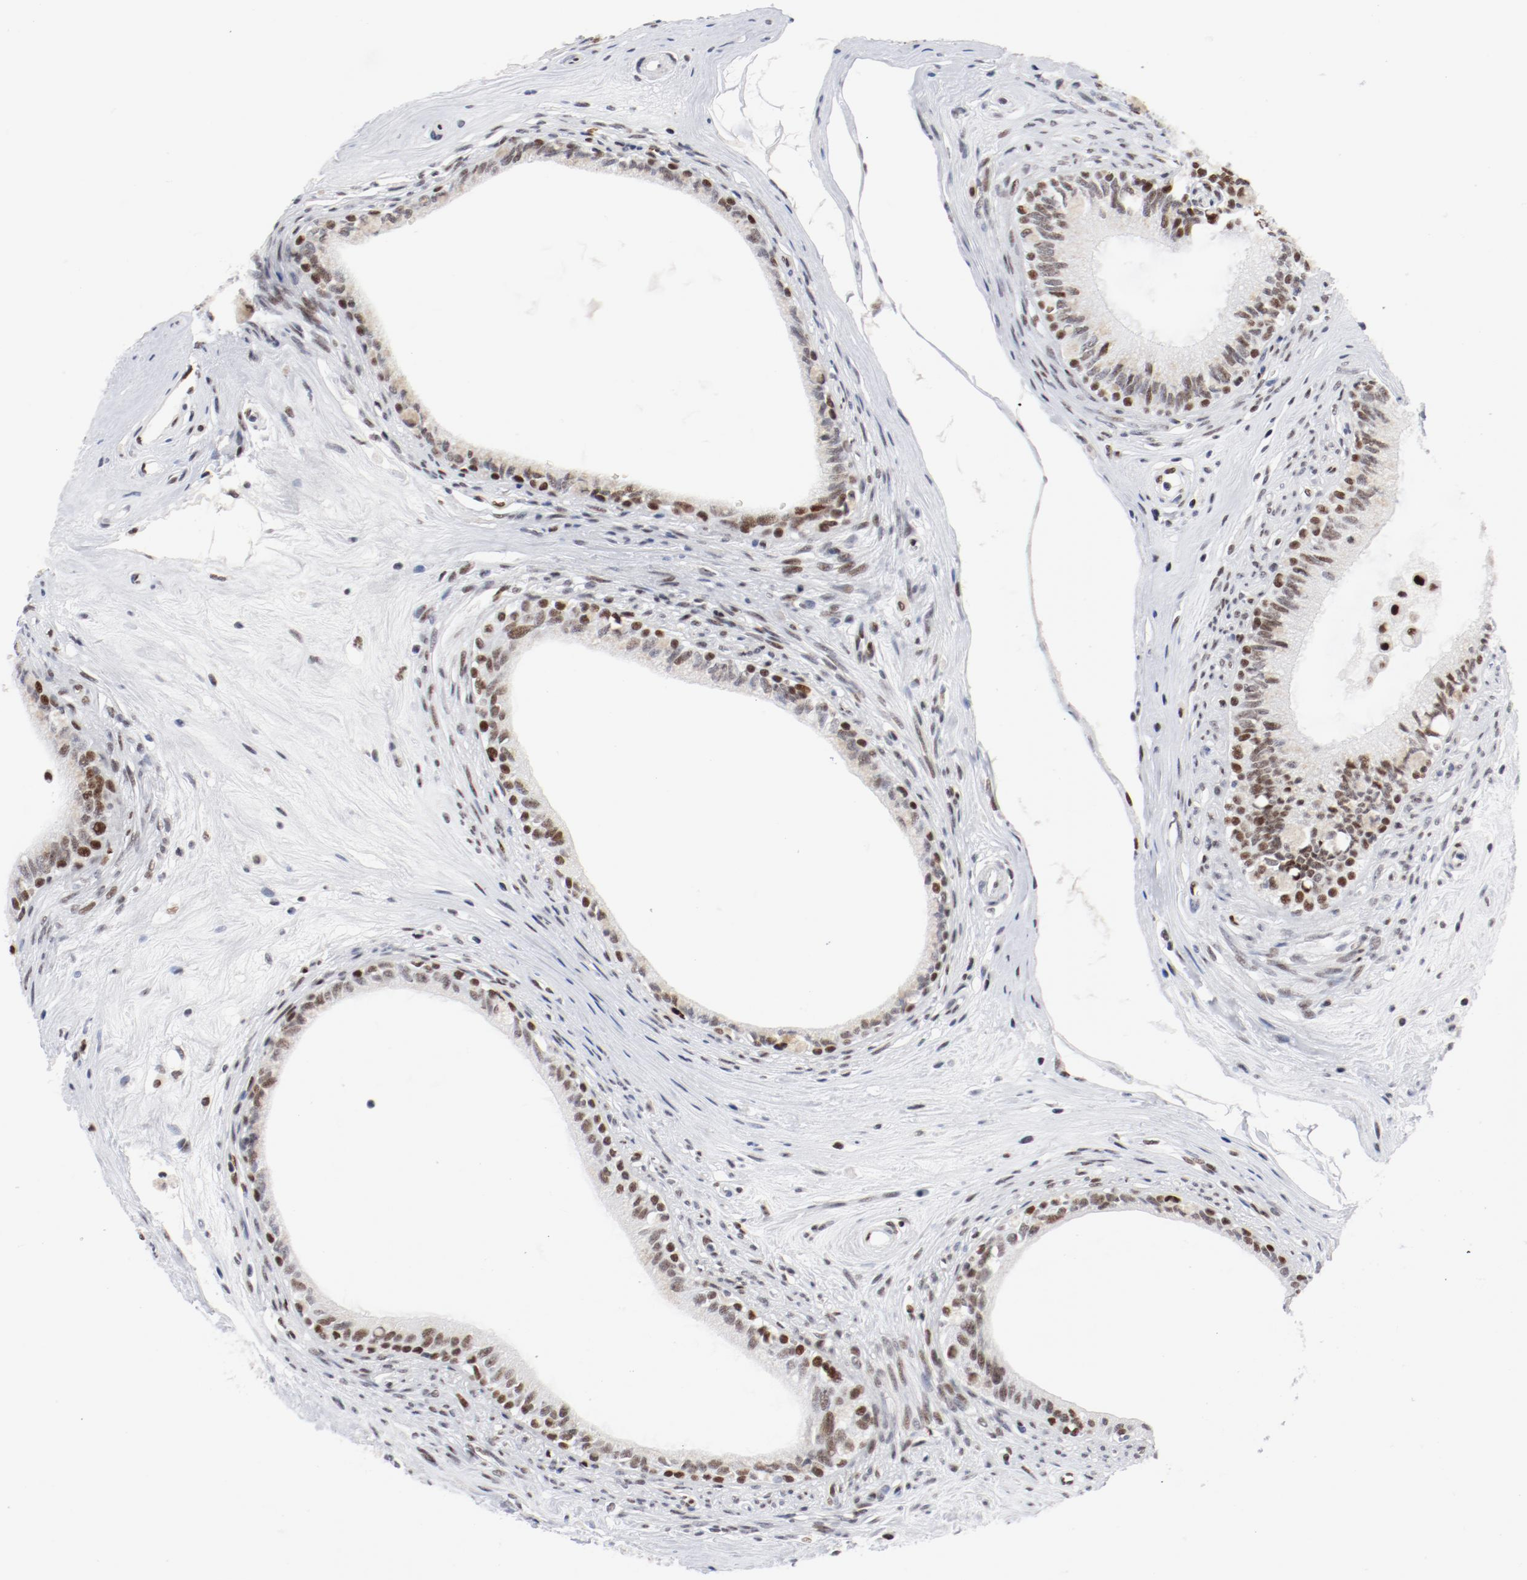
{"staining": {"intensity": "moderate", "quantity": ">75%", "location": "nuclear"}, "tissue": "epididymis", "cell_type": "Glandular cells", "image_type": "normal", "snomed": [{"axis": "morphology", "description": "Normal tissue, NOS"}, {"axis": "morphology", "description": "Inflammation, NOS"}, {"axis": "topography", "description": "Epididymis"}], "caption": "DAB (3,3'-diaminobenzidine) immunohistochemical staining of normal epididymis reveals moderate nuclear protein expression in approximately >75% of glandular cells.", "gene": "POLD1", "patient": {"sex": "male", "age": 84}}